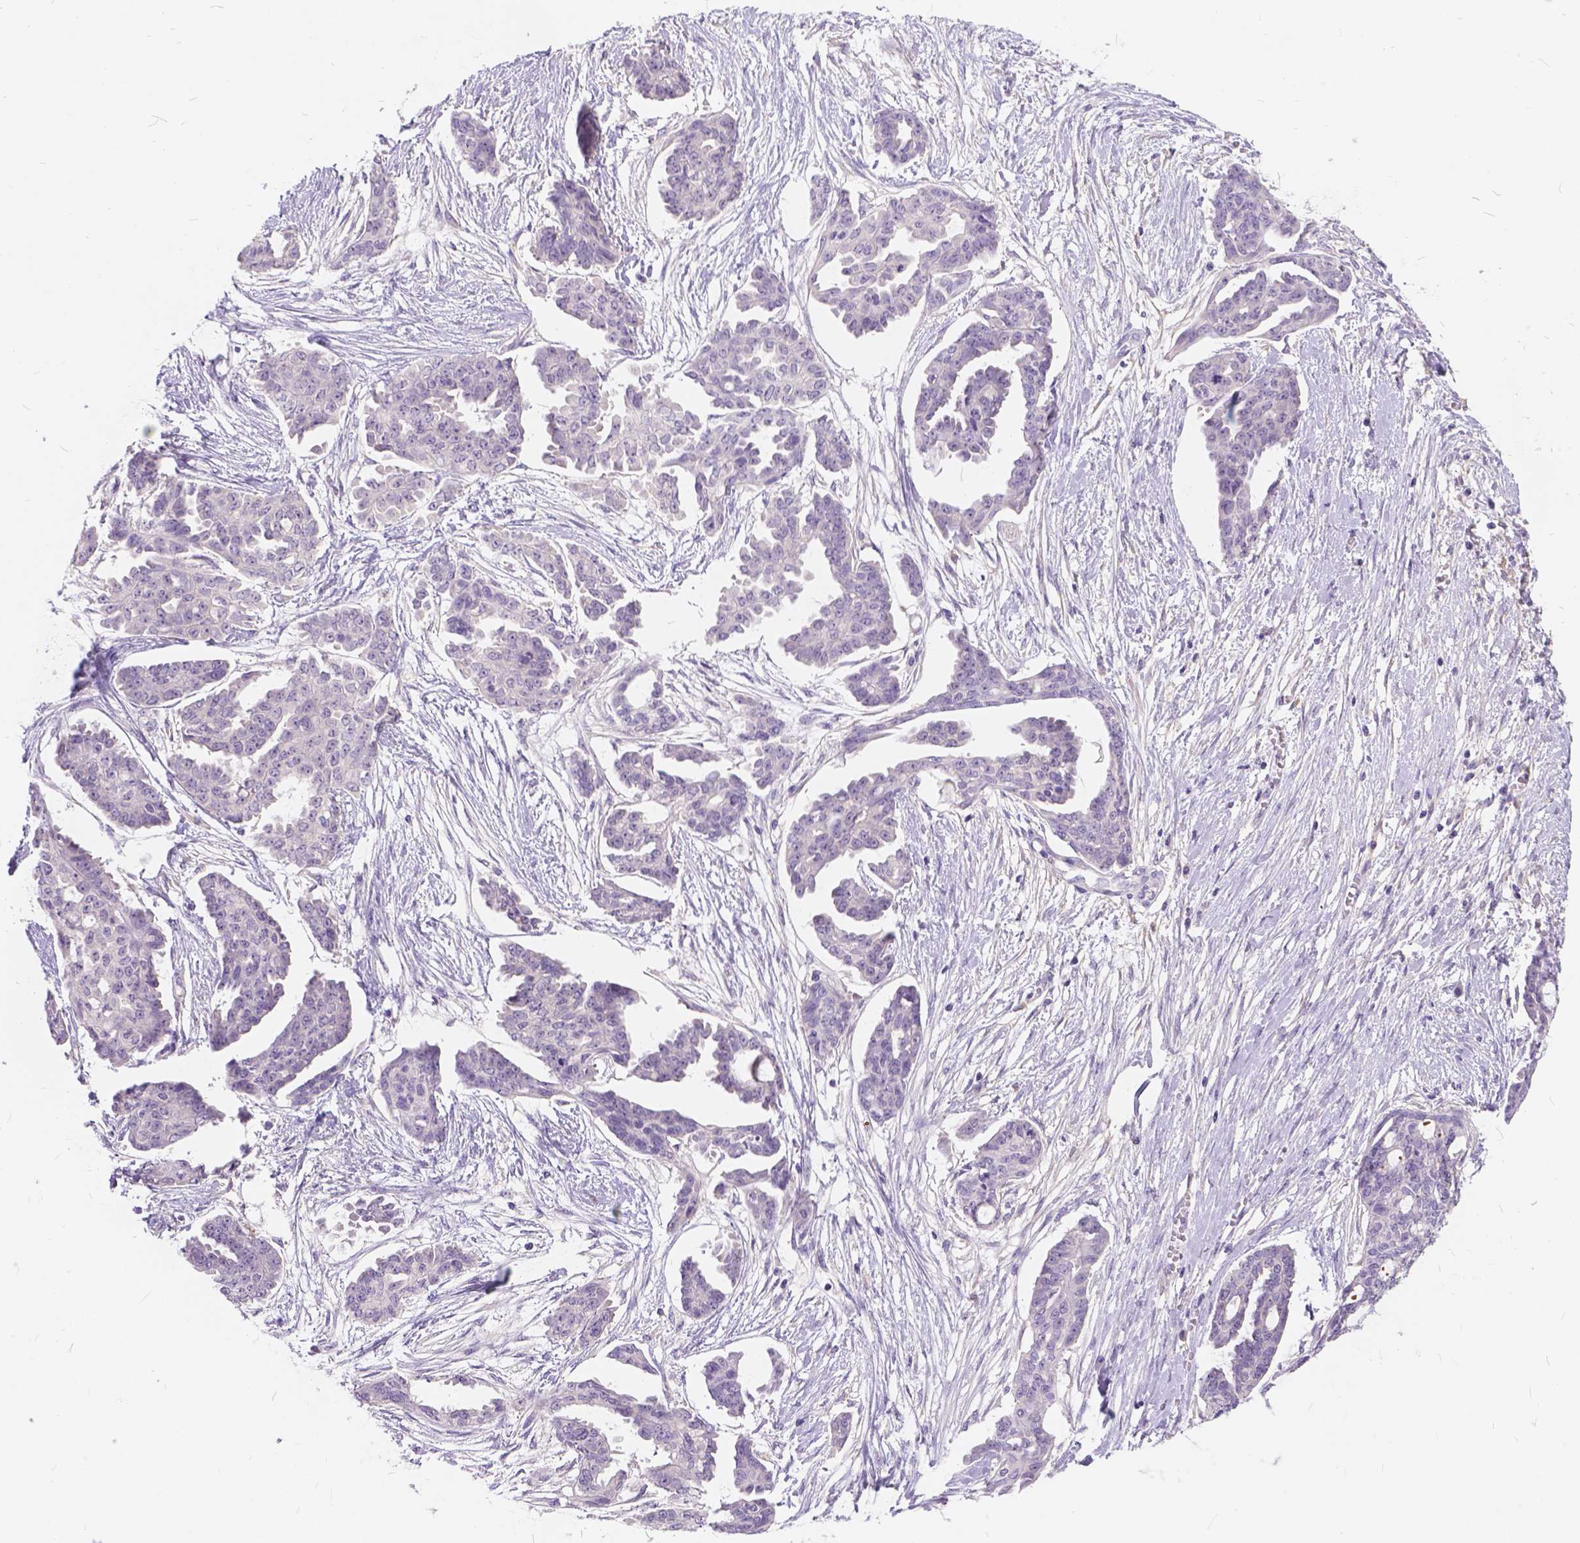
{"staining": {"intensity": "negative", "quantity": "none", "location": "none"}, "tissue": "ovarian cancer", "cell_type": "Tumor cells", "image_type": "cancer", "snomed": [{"axis": "morphology", "description": "Cystadenocarcinoma, serous, NOS"}, {"axis": "topography", "description": "Ovary"}], "caption": "Tumor cells show no significant expression in ovarian cancer.", "gene": "PEX11G", "patient": {"sex": "female", "age": 71}}